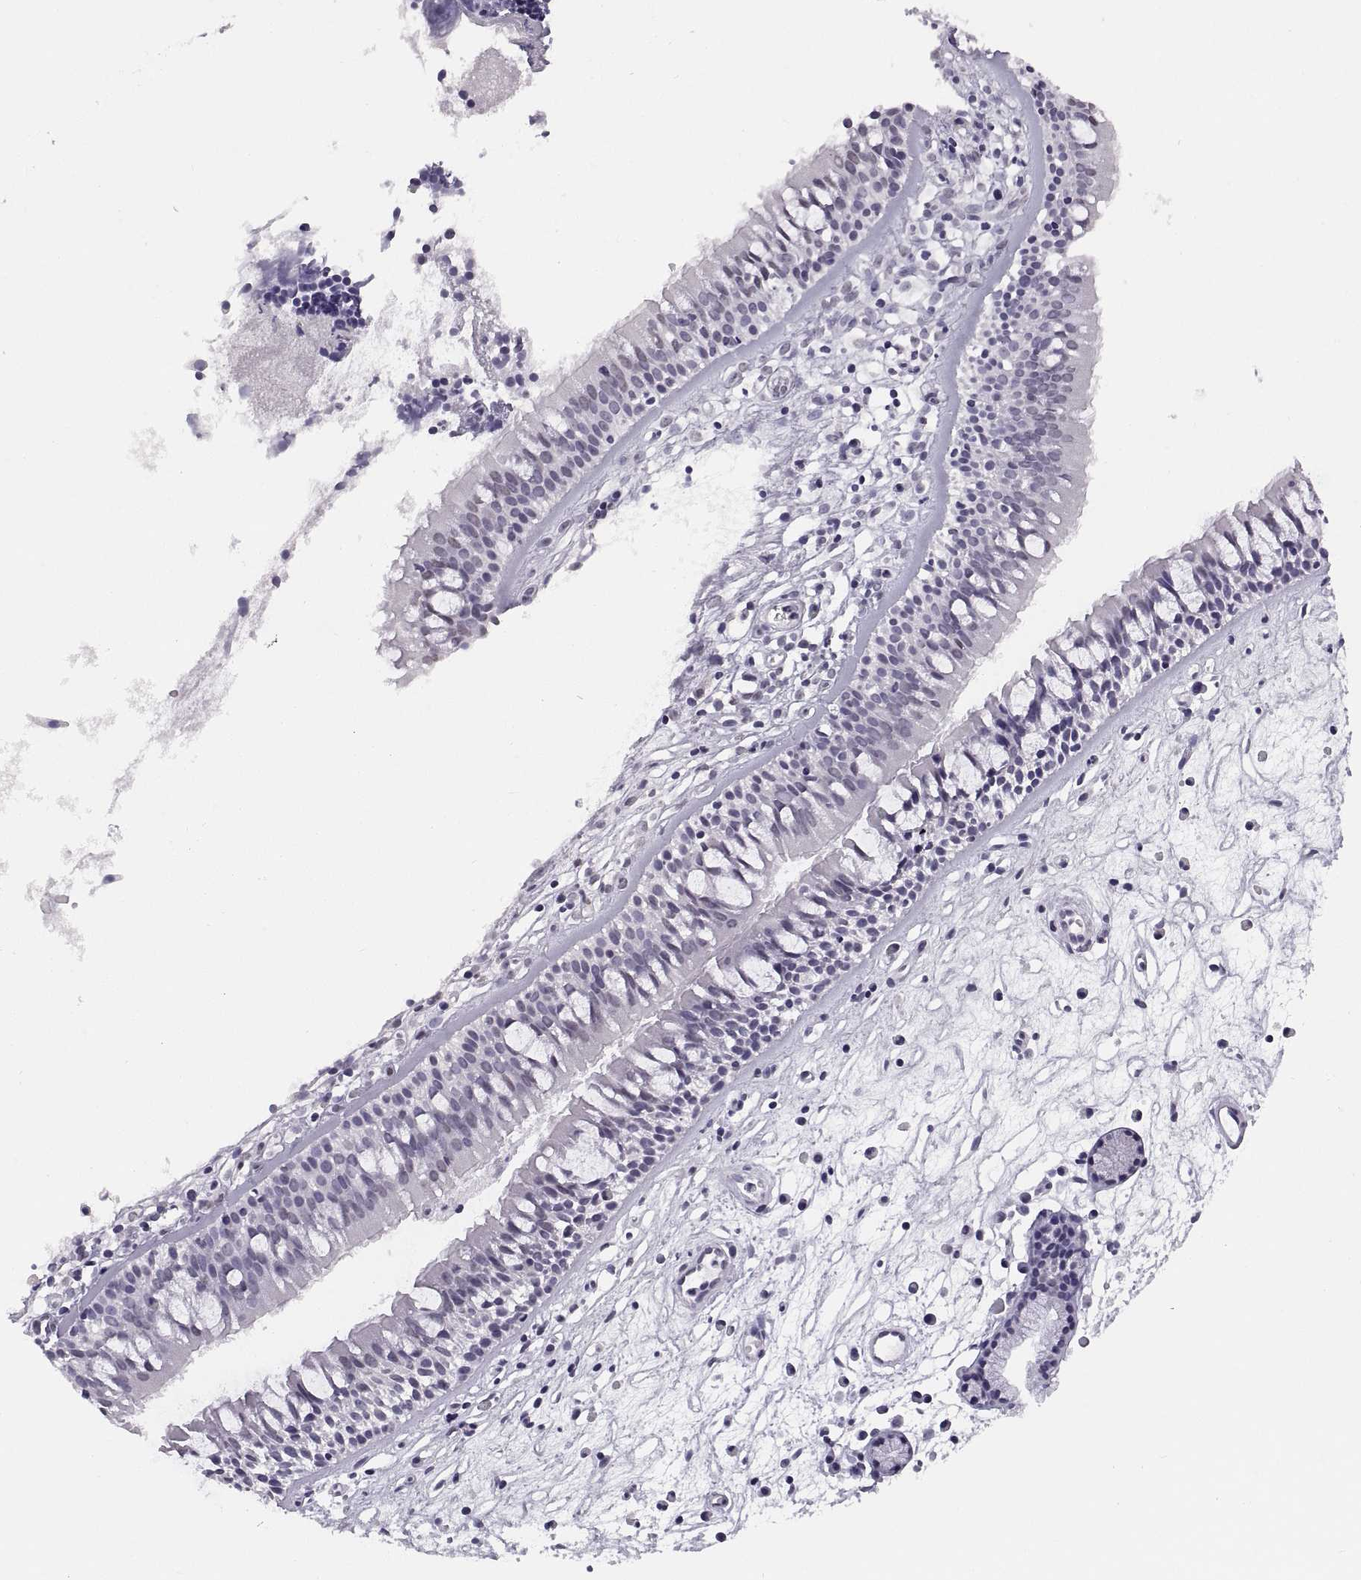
{"staining": {"intensity": "negative", "quantity": "none", "location": "none"}, "tissue": "nasopharynx", "cell_type": "Respiratory epithelial cells", "image_type": "normal", "snomed": [{"axis": "morphology", "description": "Normal tissue, NOS"}, {"axis": "topography", "description": "Nasopharynx"}], "caption": "Immunohistochemistry of normal human nasopharynx displays no staining in respiratory epithelial cells. The staining is performed using DAB (3,3'-diaminobenzidine) brown chromogen with nuclei counter-stained in using hematoxylin.", "gene": "CARTPT", "patient": {"sex": "female", "age": 68}}